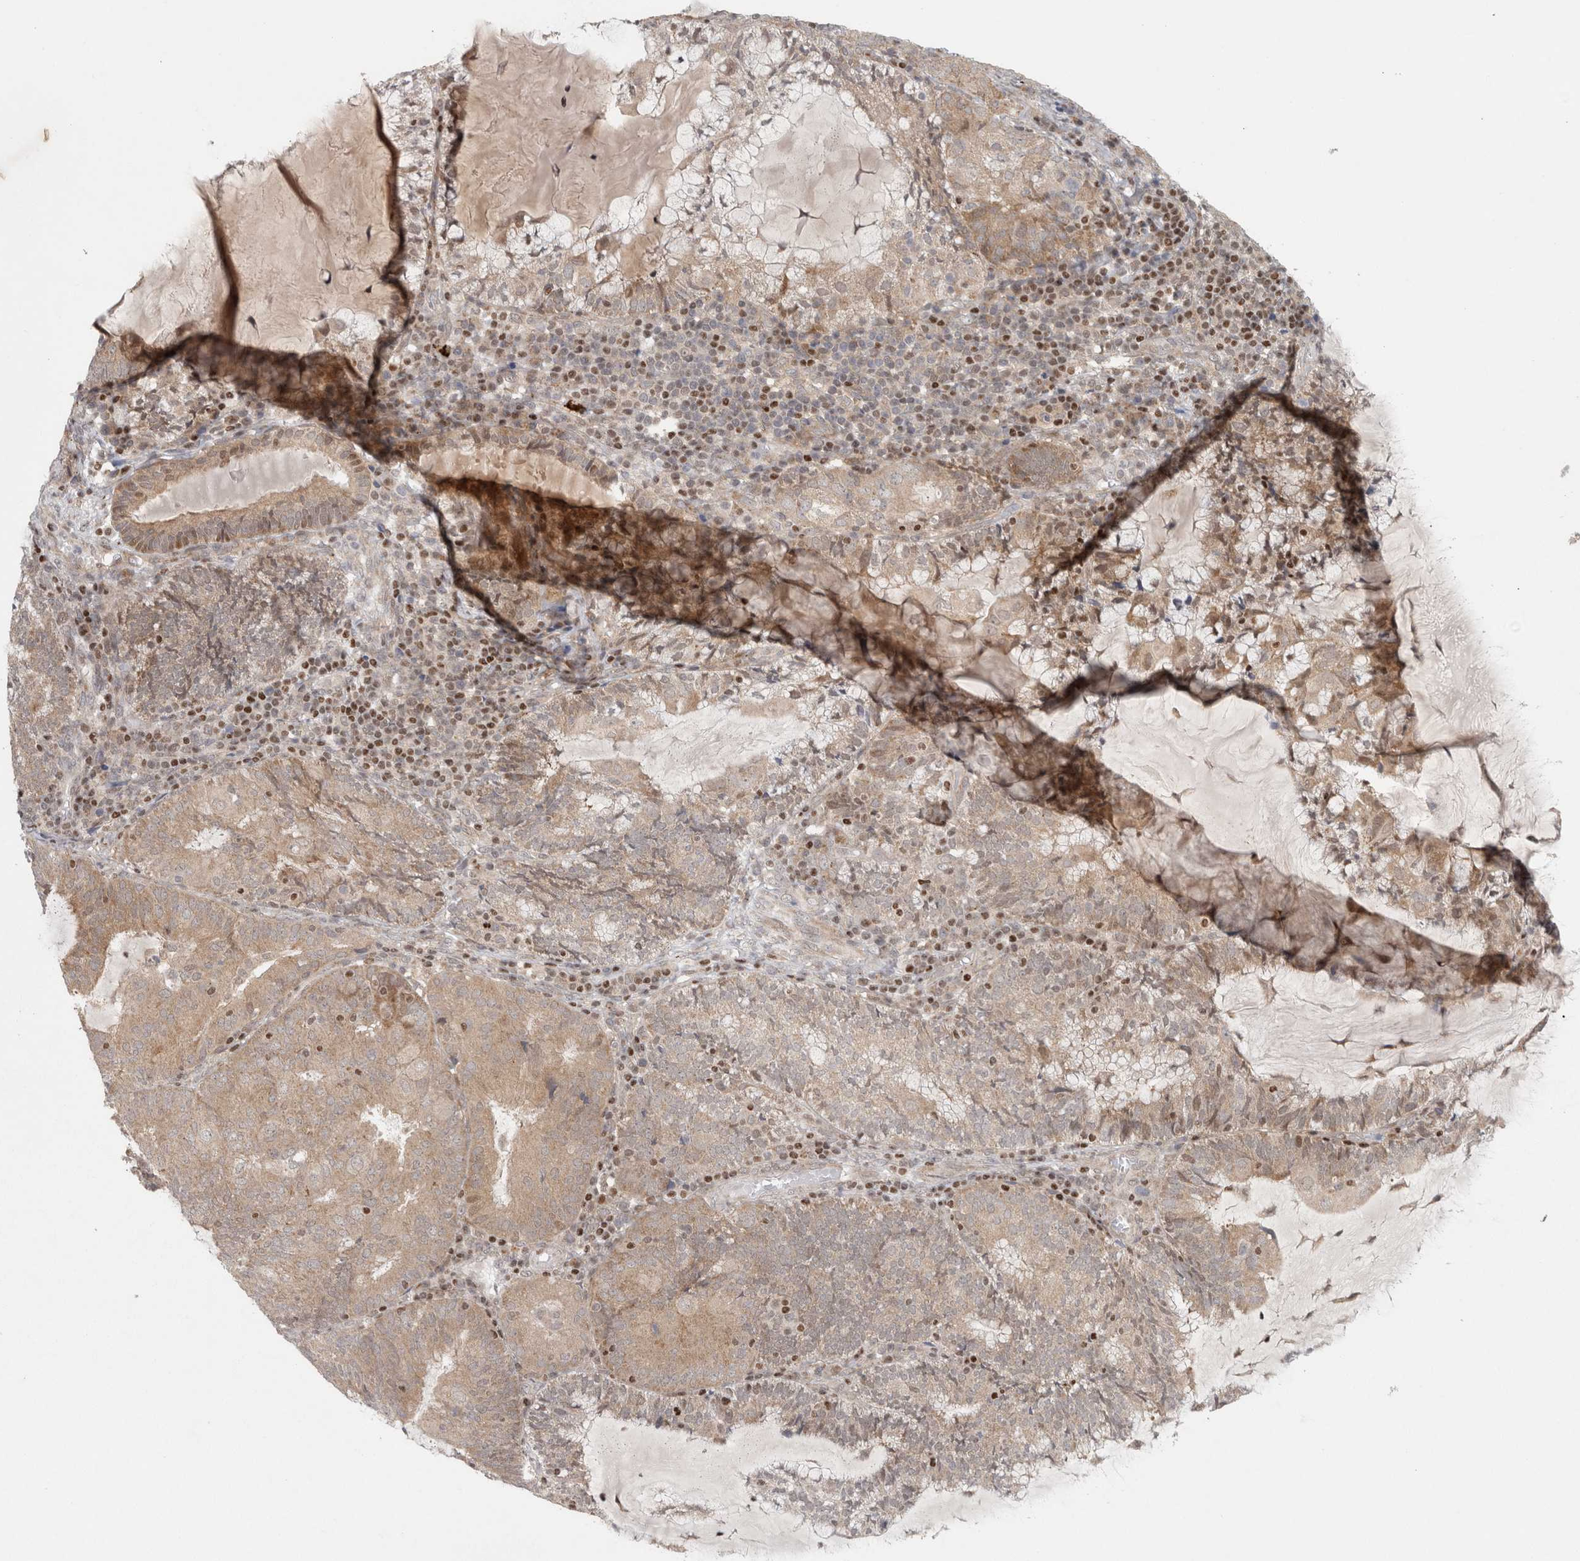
{"staining": {"intensity": "weak", "quantity": ">75%", "location": "cytoplasmic/membranous"}, "tissue": "endometrial cancer", "cell_type": "Tumor cells", "image_type": "cancer", "snomed": [{"axis": "morphology", "description": "Adenocarcinoma, NOS"}, {"axis": "topography", "description": "Endometrium"}], "caption": "Adenocarcinoma (endometrial) stained for a protein displays weak cytoplasmic/membranous positivity in tumor cells. (Brightfield microscopy of DAB IHC at high magnification).", "gene": "KDM8", "patient": {"sex": "female", "age": 81}}